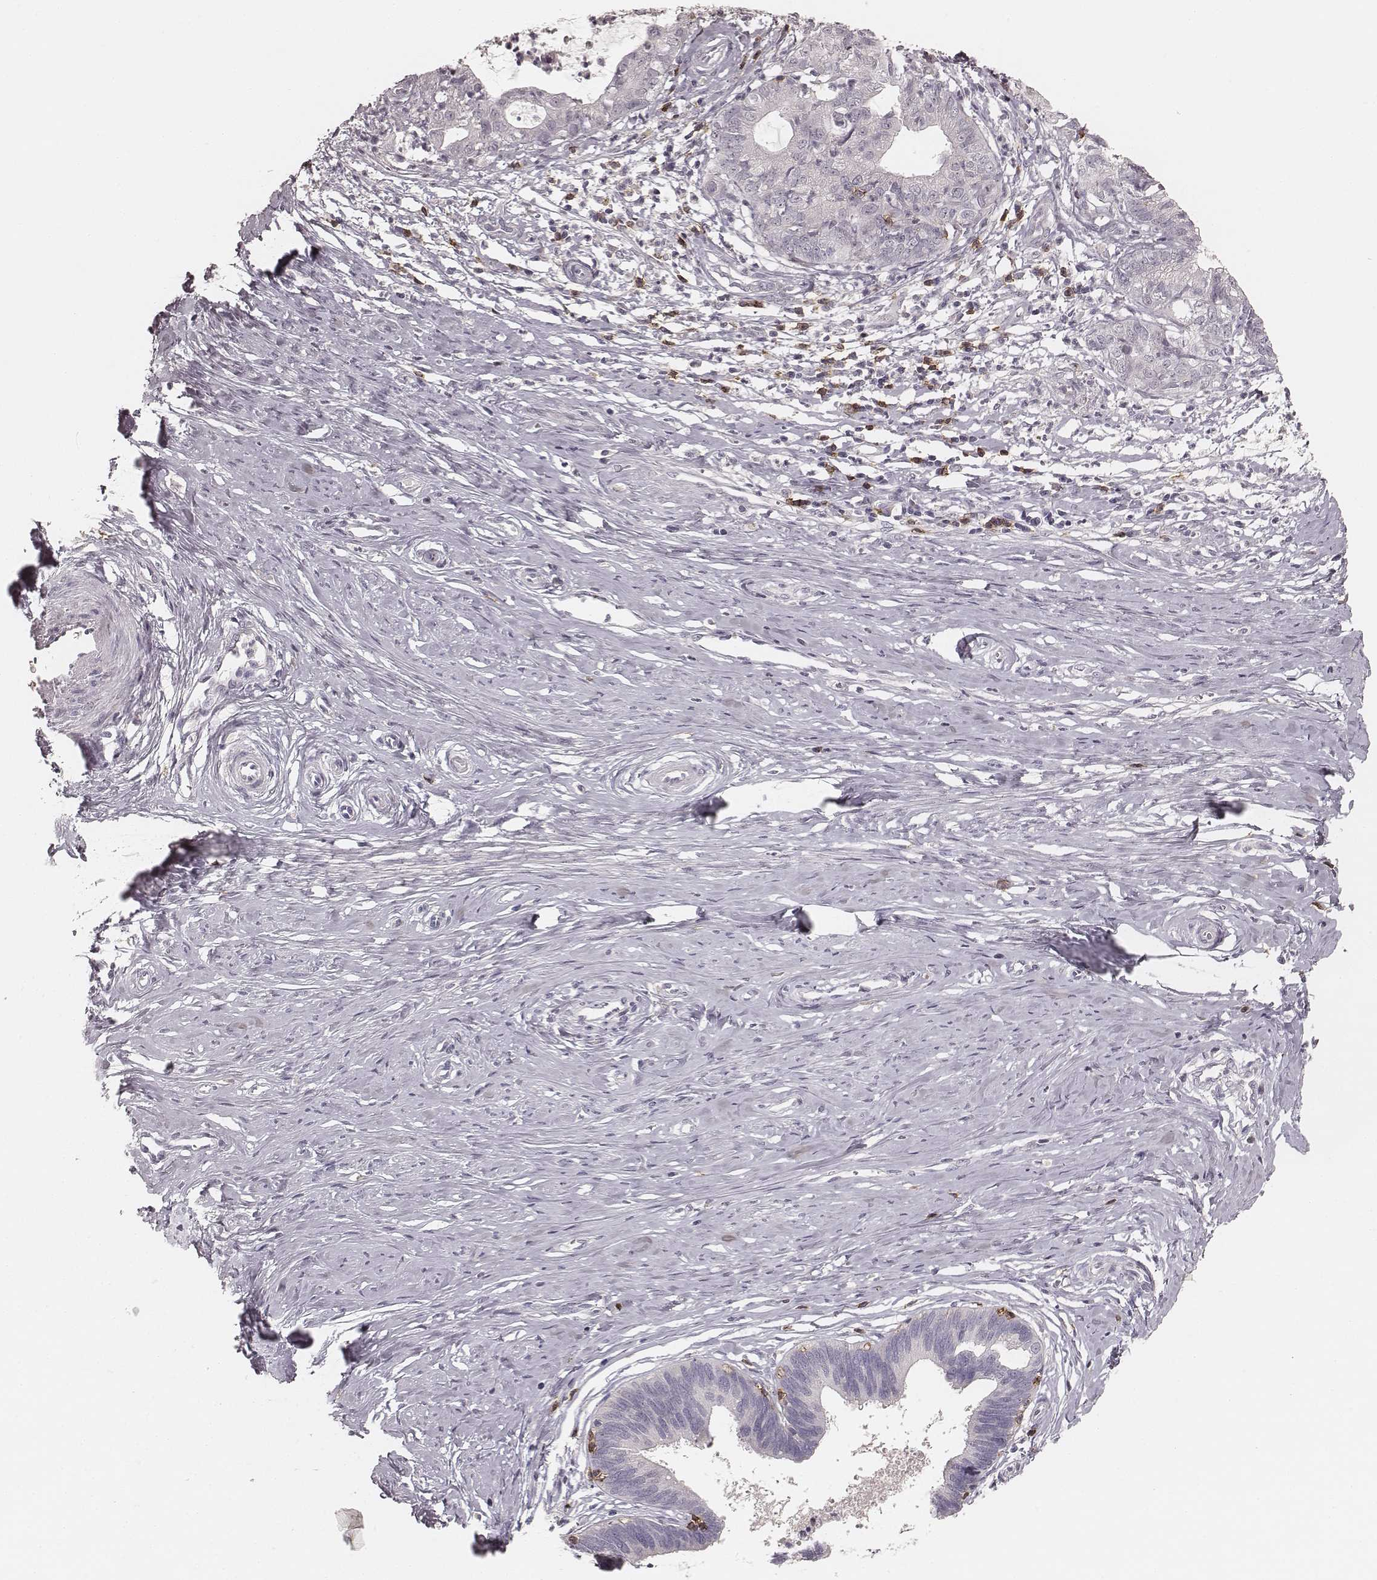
{"staining": {"intensity": "negative", "quantity": "none", "location": "none"}, "tissue": "cervical cancer", "cell_type": "Tumor cells", "image_type": "cancer", "snomed": [{"axis": "morphology", "description": "Normal tissue, NOS"}, {"axis": "morphology", "description": "Adenocarcinoma, NOS"}, {"axis": "topography", "description": "Cervix"}], "caption": "The immunohistochemistry (IHC) micrograph has no significant expression in tumor cells of cervical cancer (adenocarcinoma) tissue.", "gene": "CD8A", "patient": {"sex": "female", "age": 38}}